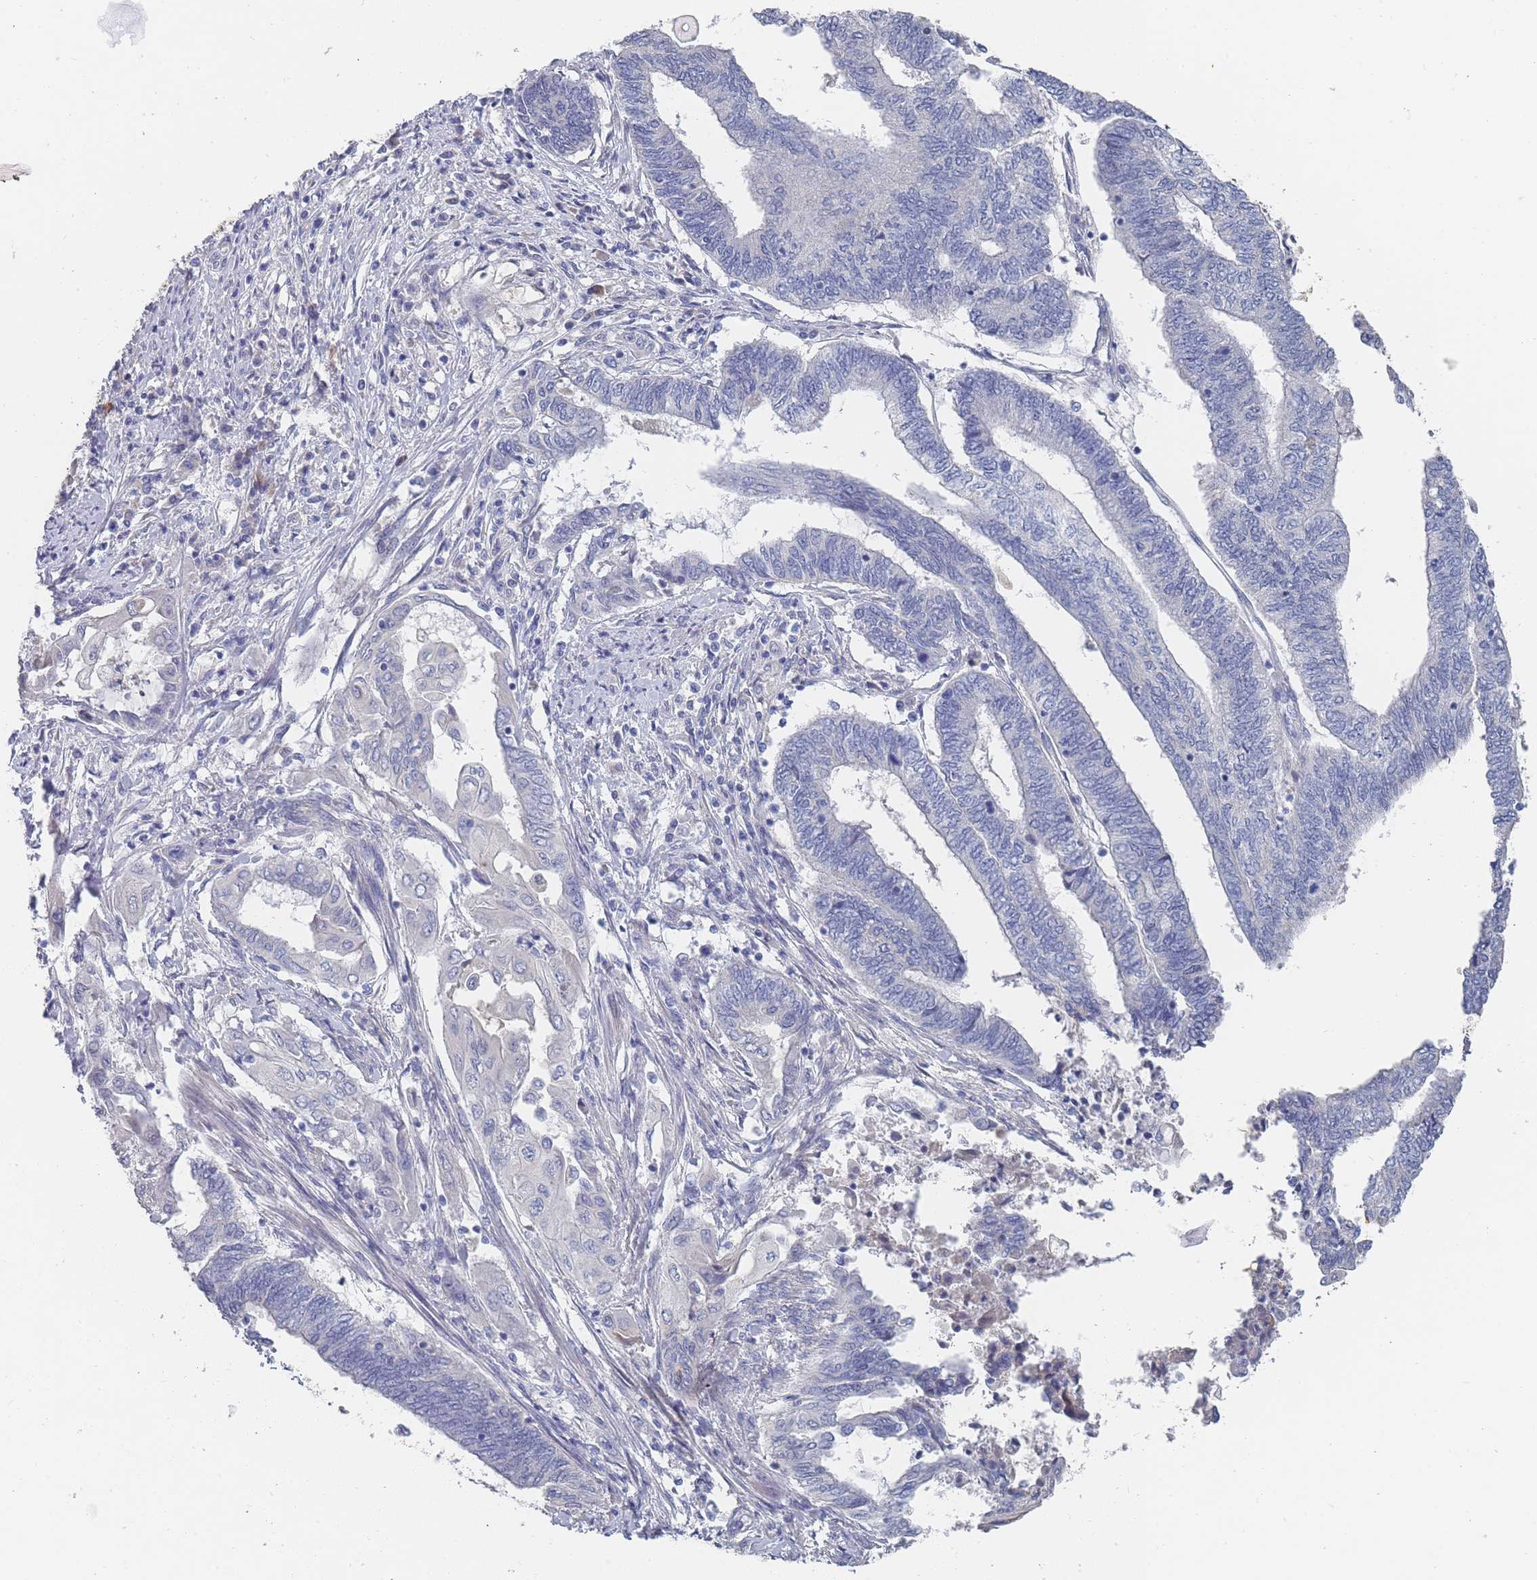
{"staining": {"intensity": "negative", "quantity": "none", "location": "none"}, "tissue": "endometrial cancer", "cell_type": "Tumor cells", "image_type": "cancer", "snomed": [{"axis": "morphology", "description": "Adenocarcinoma, NOS"}, {"axis": "topography", "description": "Uterus"}, {"axis": "topography", "description": "Endometrium"}], "caption": "Tumor cells show no significant protein positivity in adenocarcinoma (endometrial).", "gene": "ACAD11", "patient": {"sex": "female", "age": 70}}